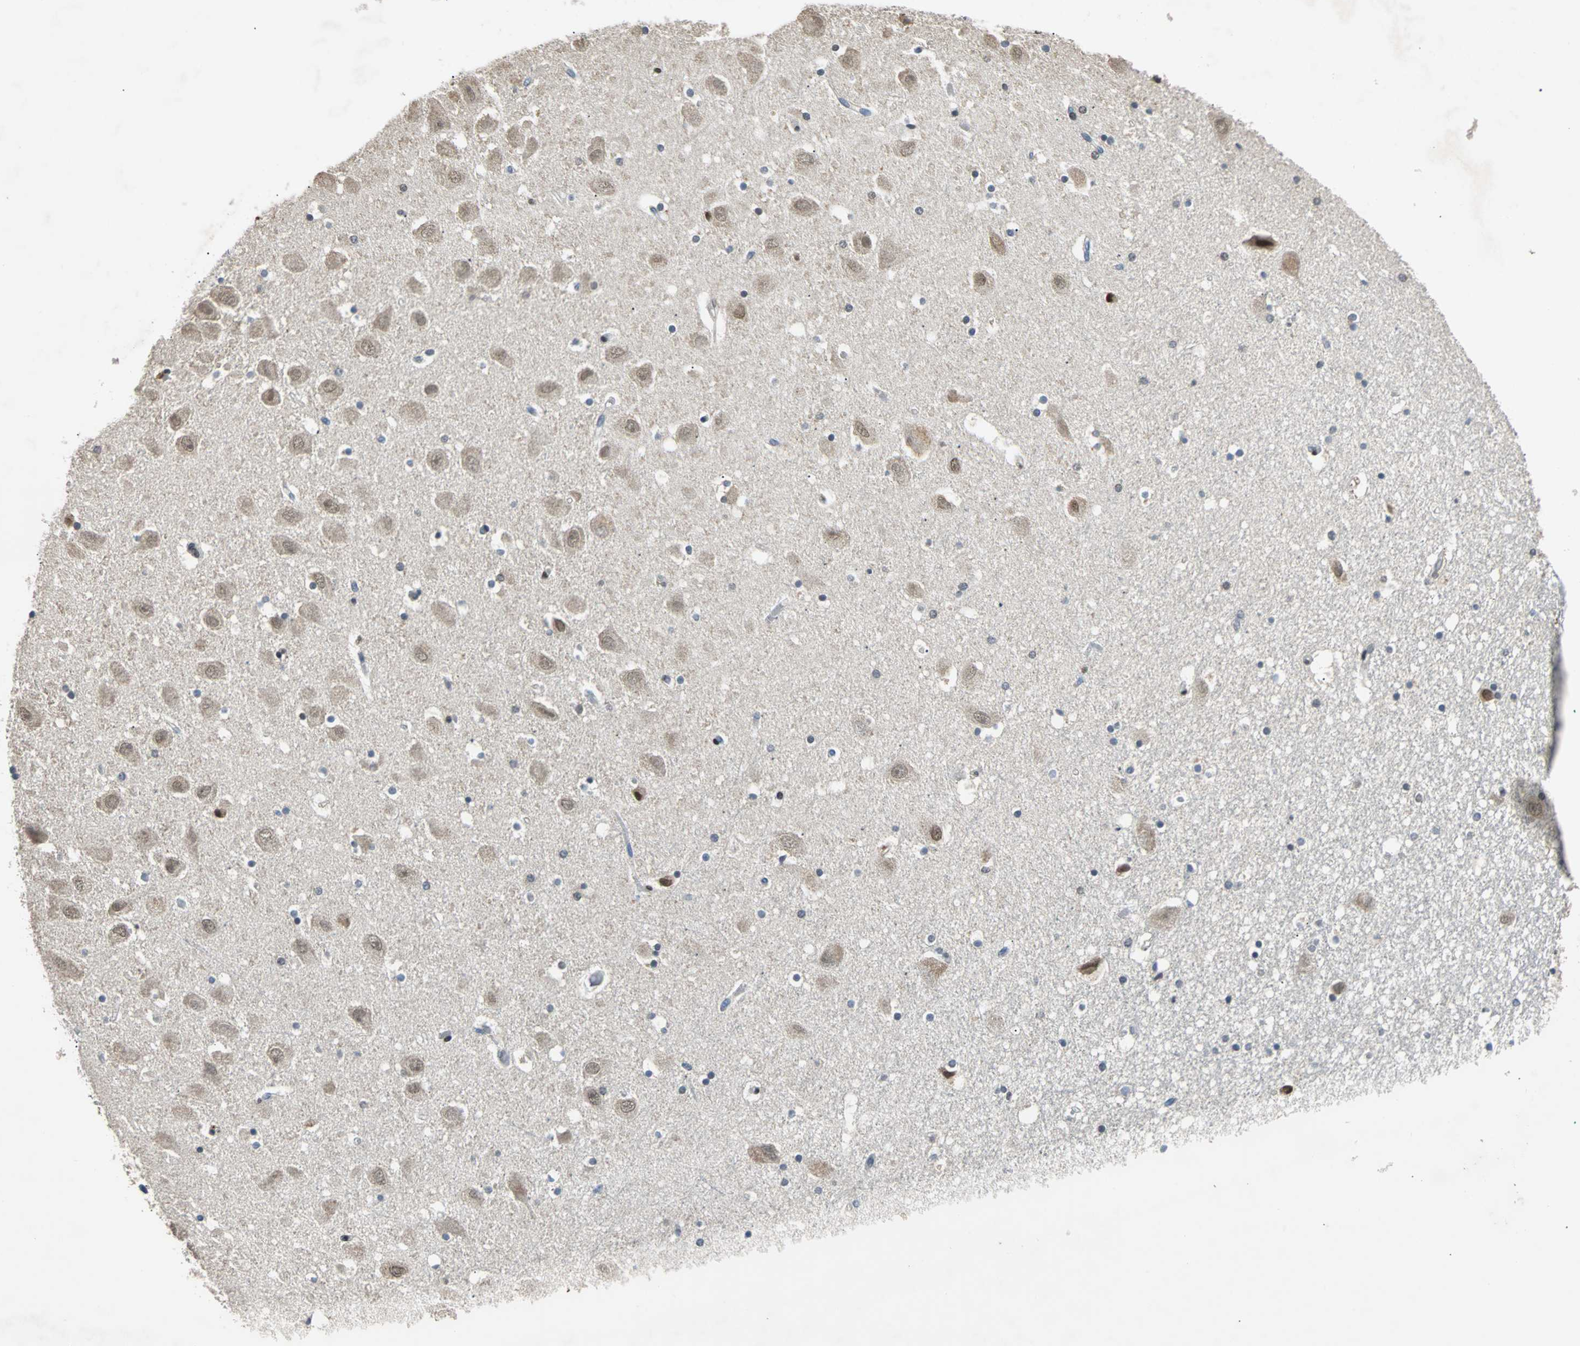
{"staining": {"intensity": "moderate", "quantity": "25%-75%", "location": "cytoplasmic/membranous,nuclear"}, "tissue": "hippocampus", "cell_type": "Glial cells", "image_type": "normal", "snomed": [{"axis": "morphology", "description": "Normal tissue, NOS"}, {"axis": "topography", "description": "Hippocampus"}], "caption": "Immunohistochemical staining of benign human hippocampus shows moderate cytoplasmic/membranous,nuclear protein expression in about 25%-75% of glial cells.", "gene": "PHC1", "patient": {"sex": "male", "age": 45}}